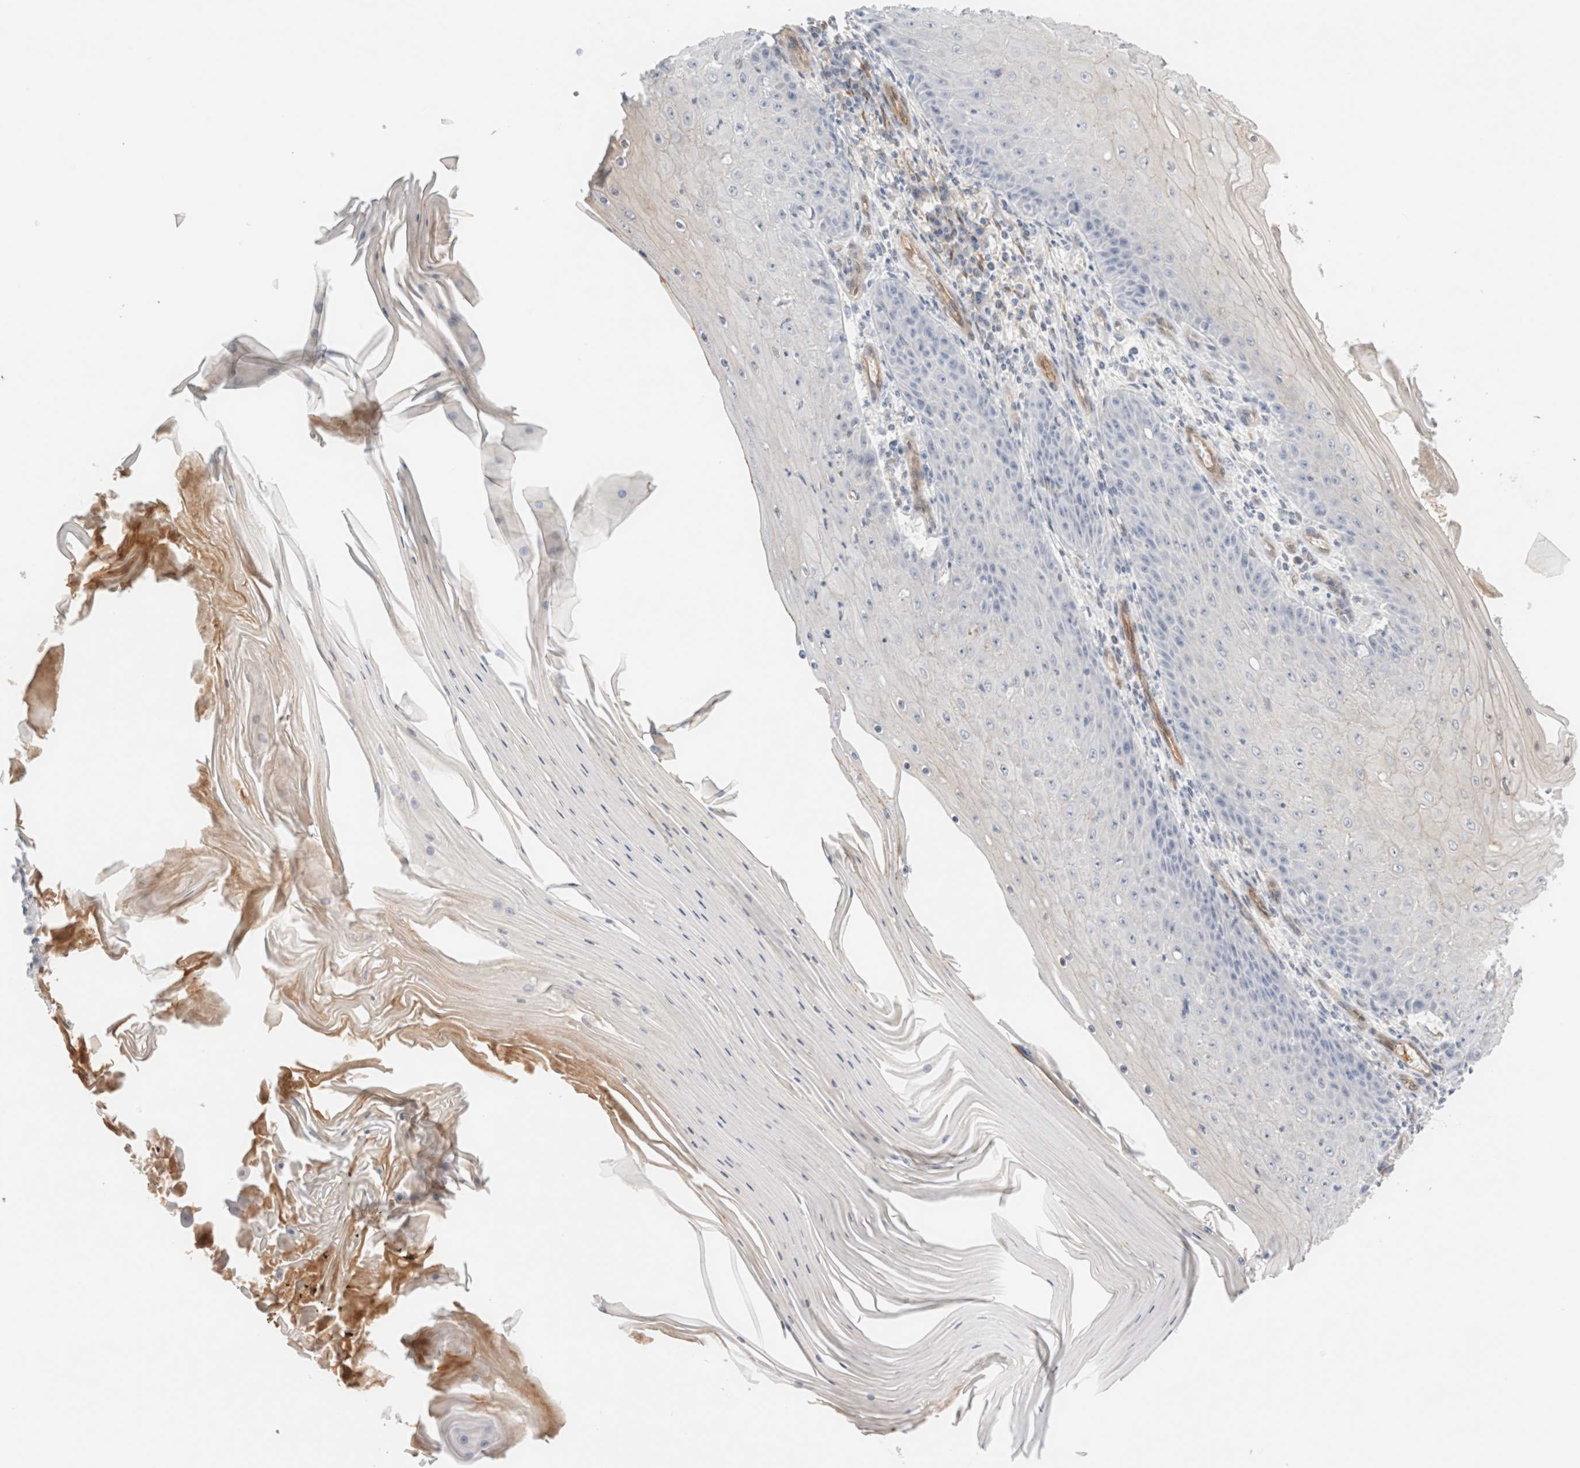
{"staining": {"intensity": "negative", "quantity": "none", "location": "none"}, "tissue": "skin cancer", "cell_type": "Tumor cells", "image_type": "cancer", "snomed": [{"axis": "morphology", "description": "Squamous cell carcinoma, NOS"}, {"axis": "topography", "description": "Skin"}], "caption": "High power microscopy histopathology image of an IHC photomicrograph of squamous cell carcinoma (skin), revealing no significant expression in tumor cells.", "gene": "LMCD1", "patient": {"sex": "female", "age": 73}}